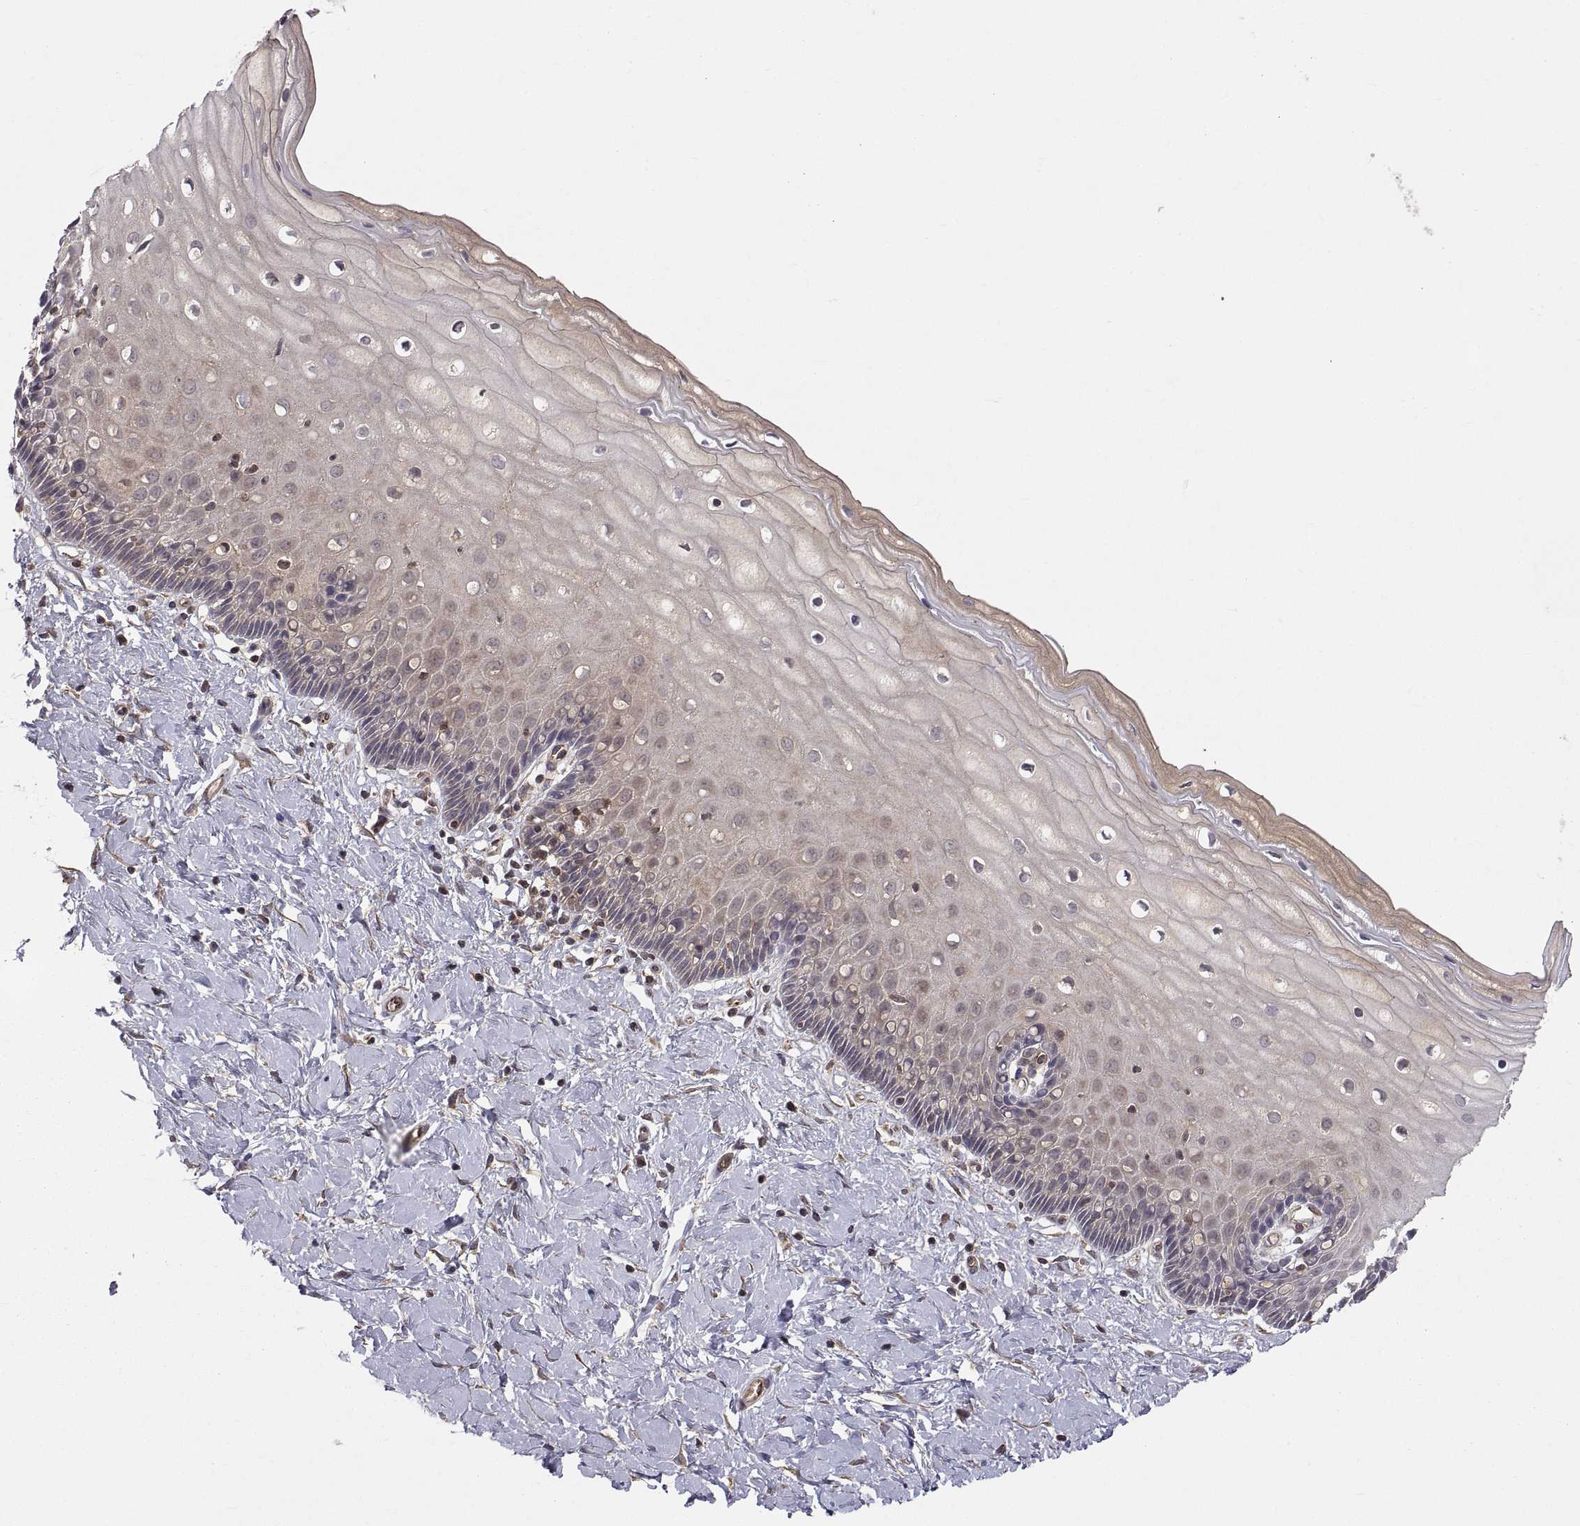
{"staining": {"intensity": "moderate", "quantity": "<25%", "location": "cytoplasmic/membranous"}, "tissue": "cervix", "cell_type": "Squamous epithelial cells", "image_type": "normal", "snomed": [{"axis": "morphology", "description": "Normal tissue, NOS"}, {"axis": "topography", "description": "Cervix"}], "caption": "IHC (DAB (3,3'-diaminobenzidine)) staining of benign cervix displays moderate cytoplasmic/membranous protein positivity in approximately <25% of squamous epithelial cells.", "gene": "ABL2", "patient": {"sex": "female", "age": 37}}